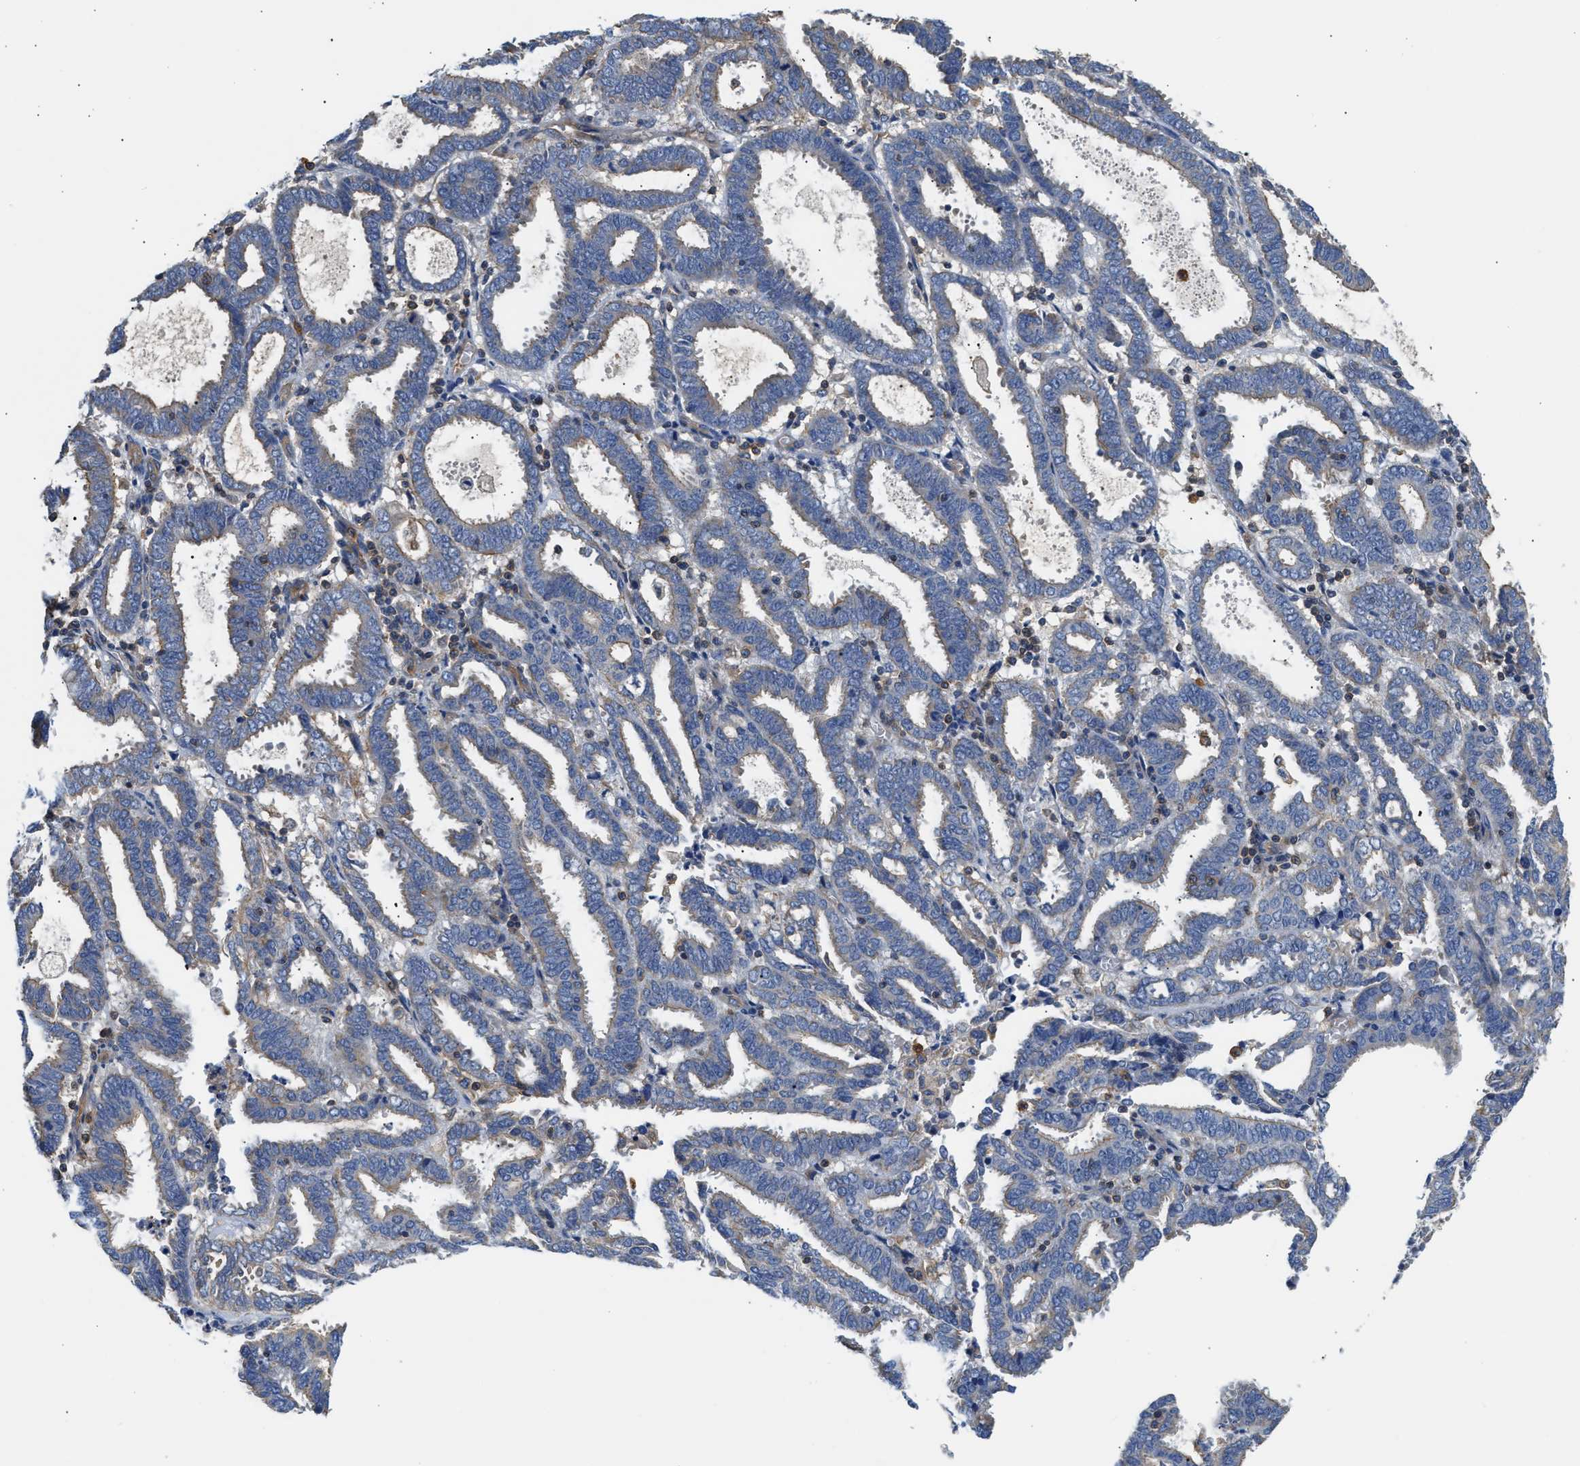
{"staining": {"intensity": "weak", "quantity": ">75%", "location": "cytoplasmic/membranous"}, "tissue": "endometrial cancer", "cell_type": "Tumor cells", "image_type": "cancer", "snomed": [{"axis": "morphology", "description": "Adenocarcinoma, NOS"}, {"axis": "topography", "description": "Uterus"}], "caption": "There is low levels of weak cytoplasmic/membranous positivity in tumor cells of adenocarcinoma (endometrial), as demonstrated by immunohistochemical staining (brown color).", "gene": "SAMD9L", "patient": {"sex": "female", "age": 83}}